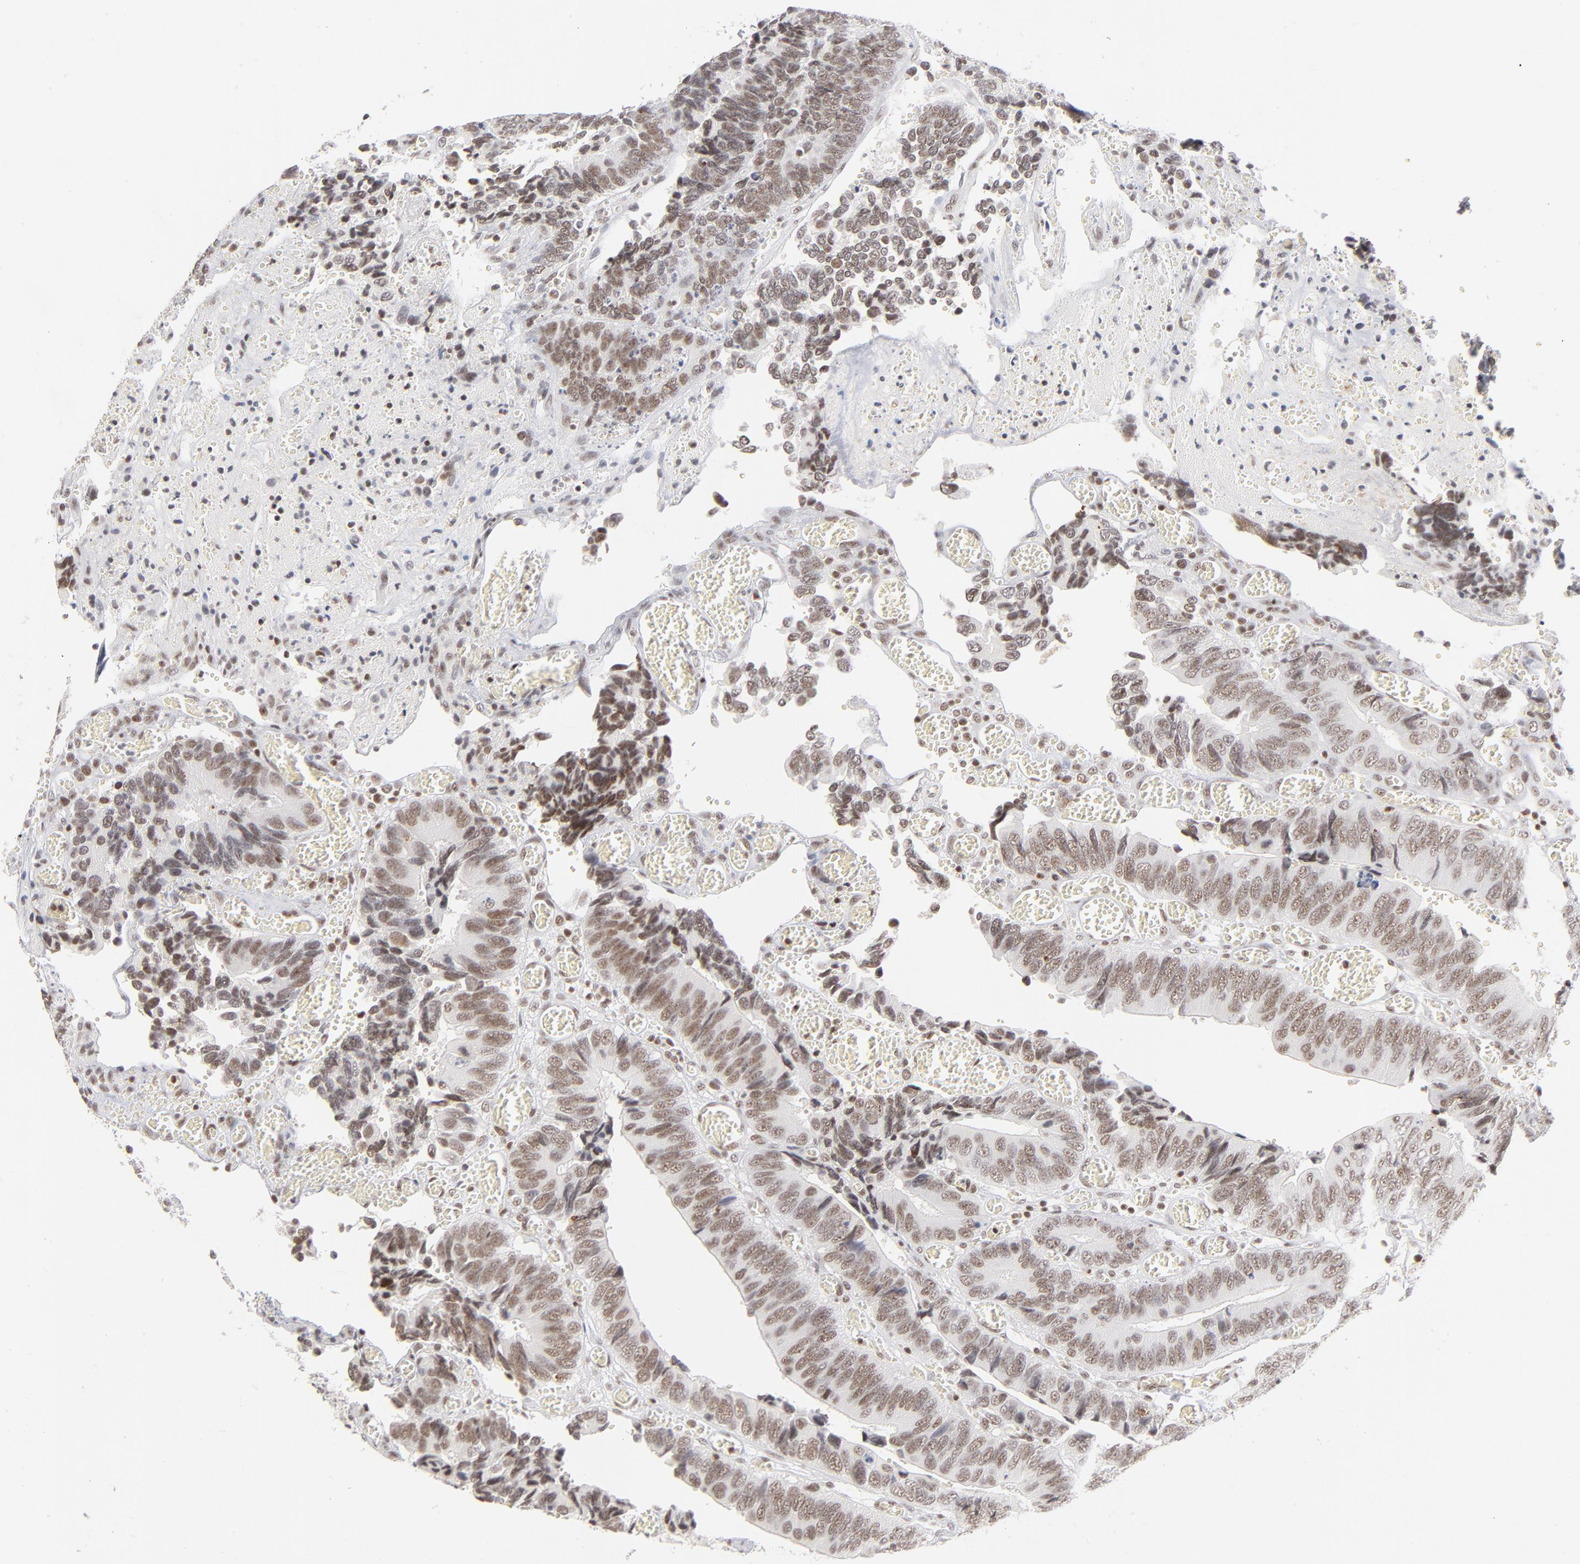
{"staining": {"intensity": "moderate", "quantity": ">75%", "location": "nuclear"}, "tissue": "colorectal cancer", "cell_type": "Tumor cells", "image_type": "cancer", "snomed": [{"axis": "morphology", "description": "Adenocarcinoma, NOS"}, {"axis": "topography", "description": "Colon"}], "caption": "Protein staining shows moderate nuclear expression in approximately >75% of tumor cells in colorectal cancer (adenocarcinoma).", "gene": "ZNF143", "patient": {"sex": "male", "age": 72}}